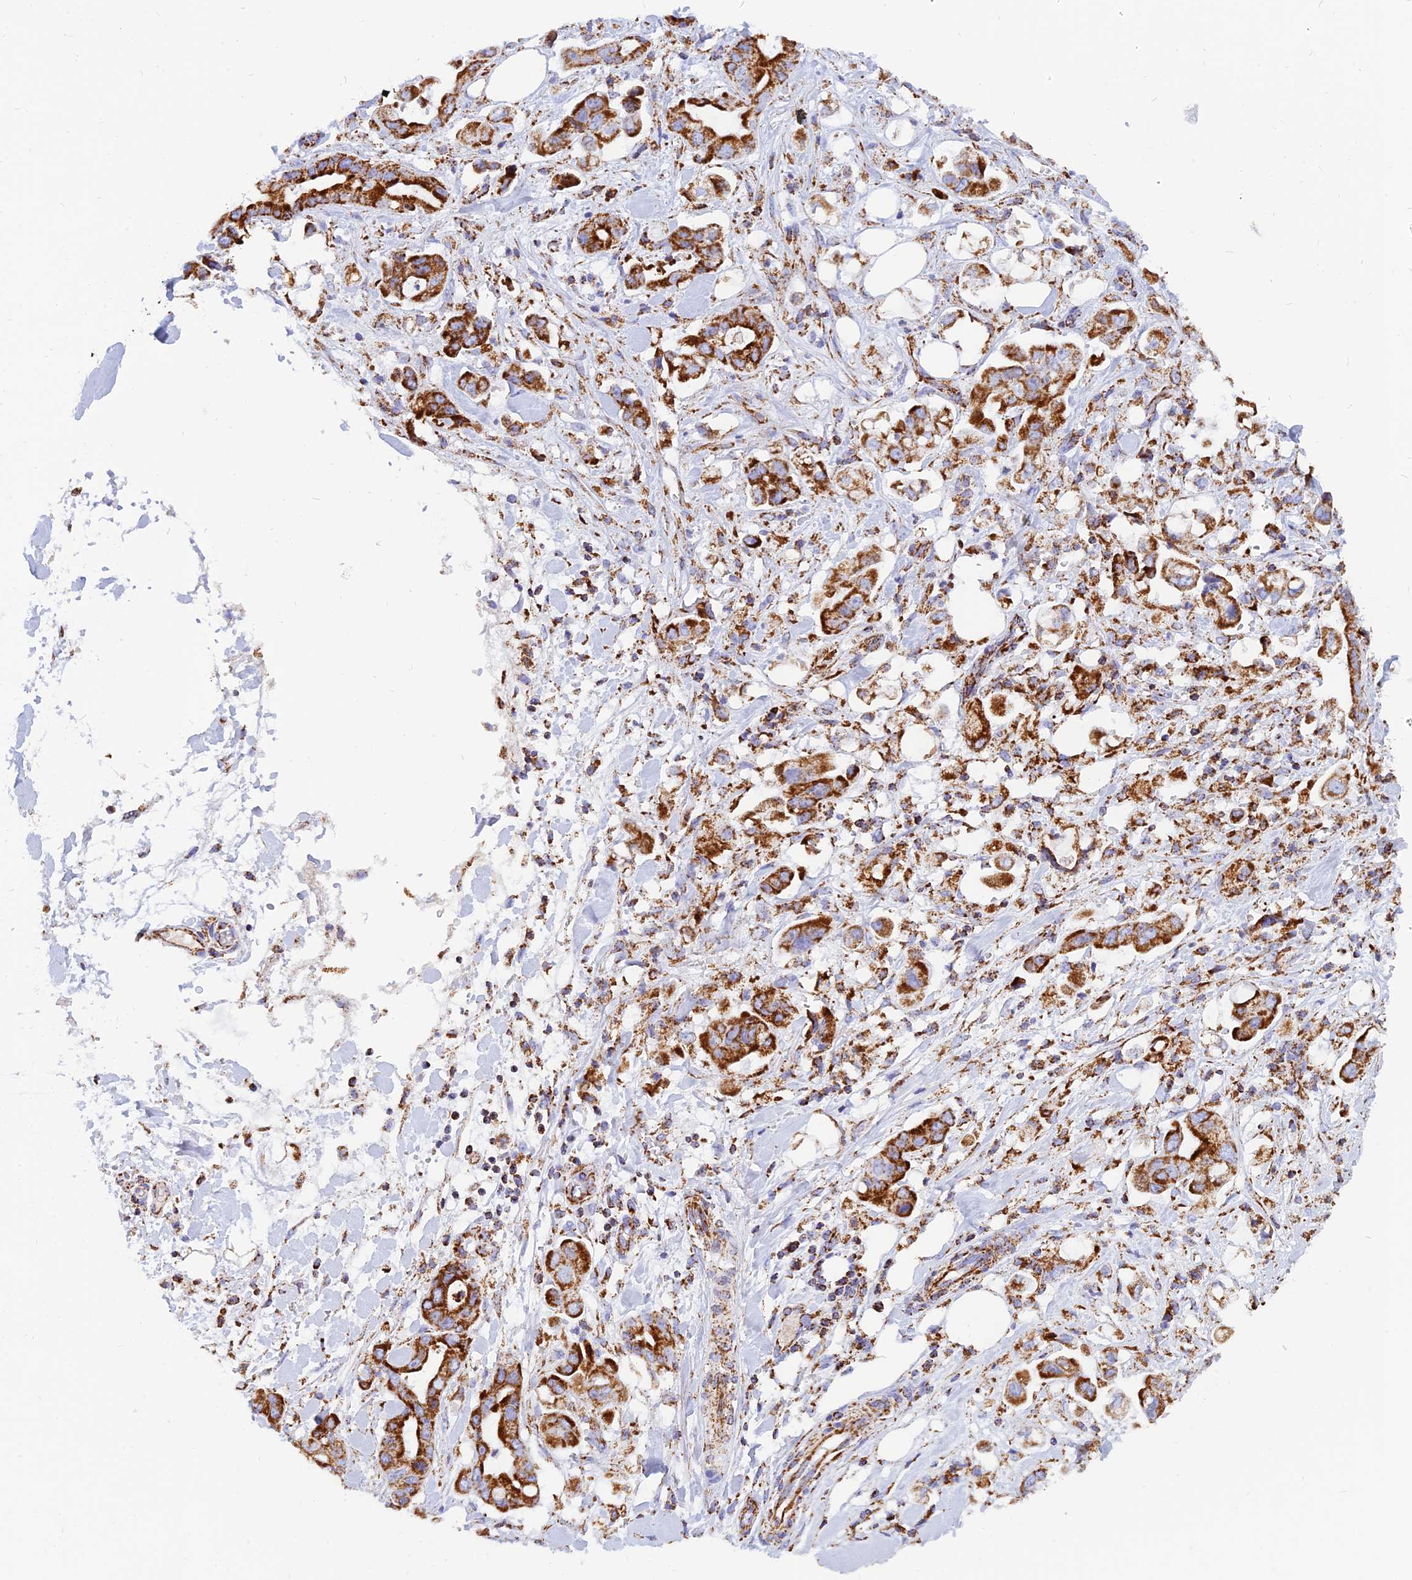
{"staining": {"intensity": "strong", "quantity": ">75%", "location": "cytoplasmic/membranous"}, "tissue": "stomach cancer", "cell_type": "Tumor cells", "image_type": "cancer", "snomed": [{"axis": "morphology", "description": "Adenocarcinoma, NOS"}, {"axis": "topography", "description": "Stomach"}], "caption": "The histopathology image shows a brown stain indicating the presence of a protein in the cytoplasmic/membranous of tumor cells in adenocarcinoma (stomach).", "gene": "NDUFB6", "patient": {"sex": "male", "age": 62}}